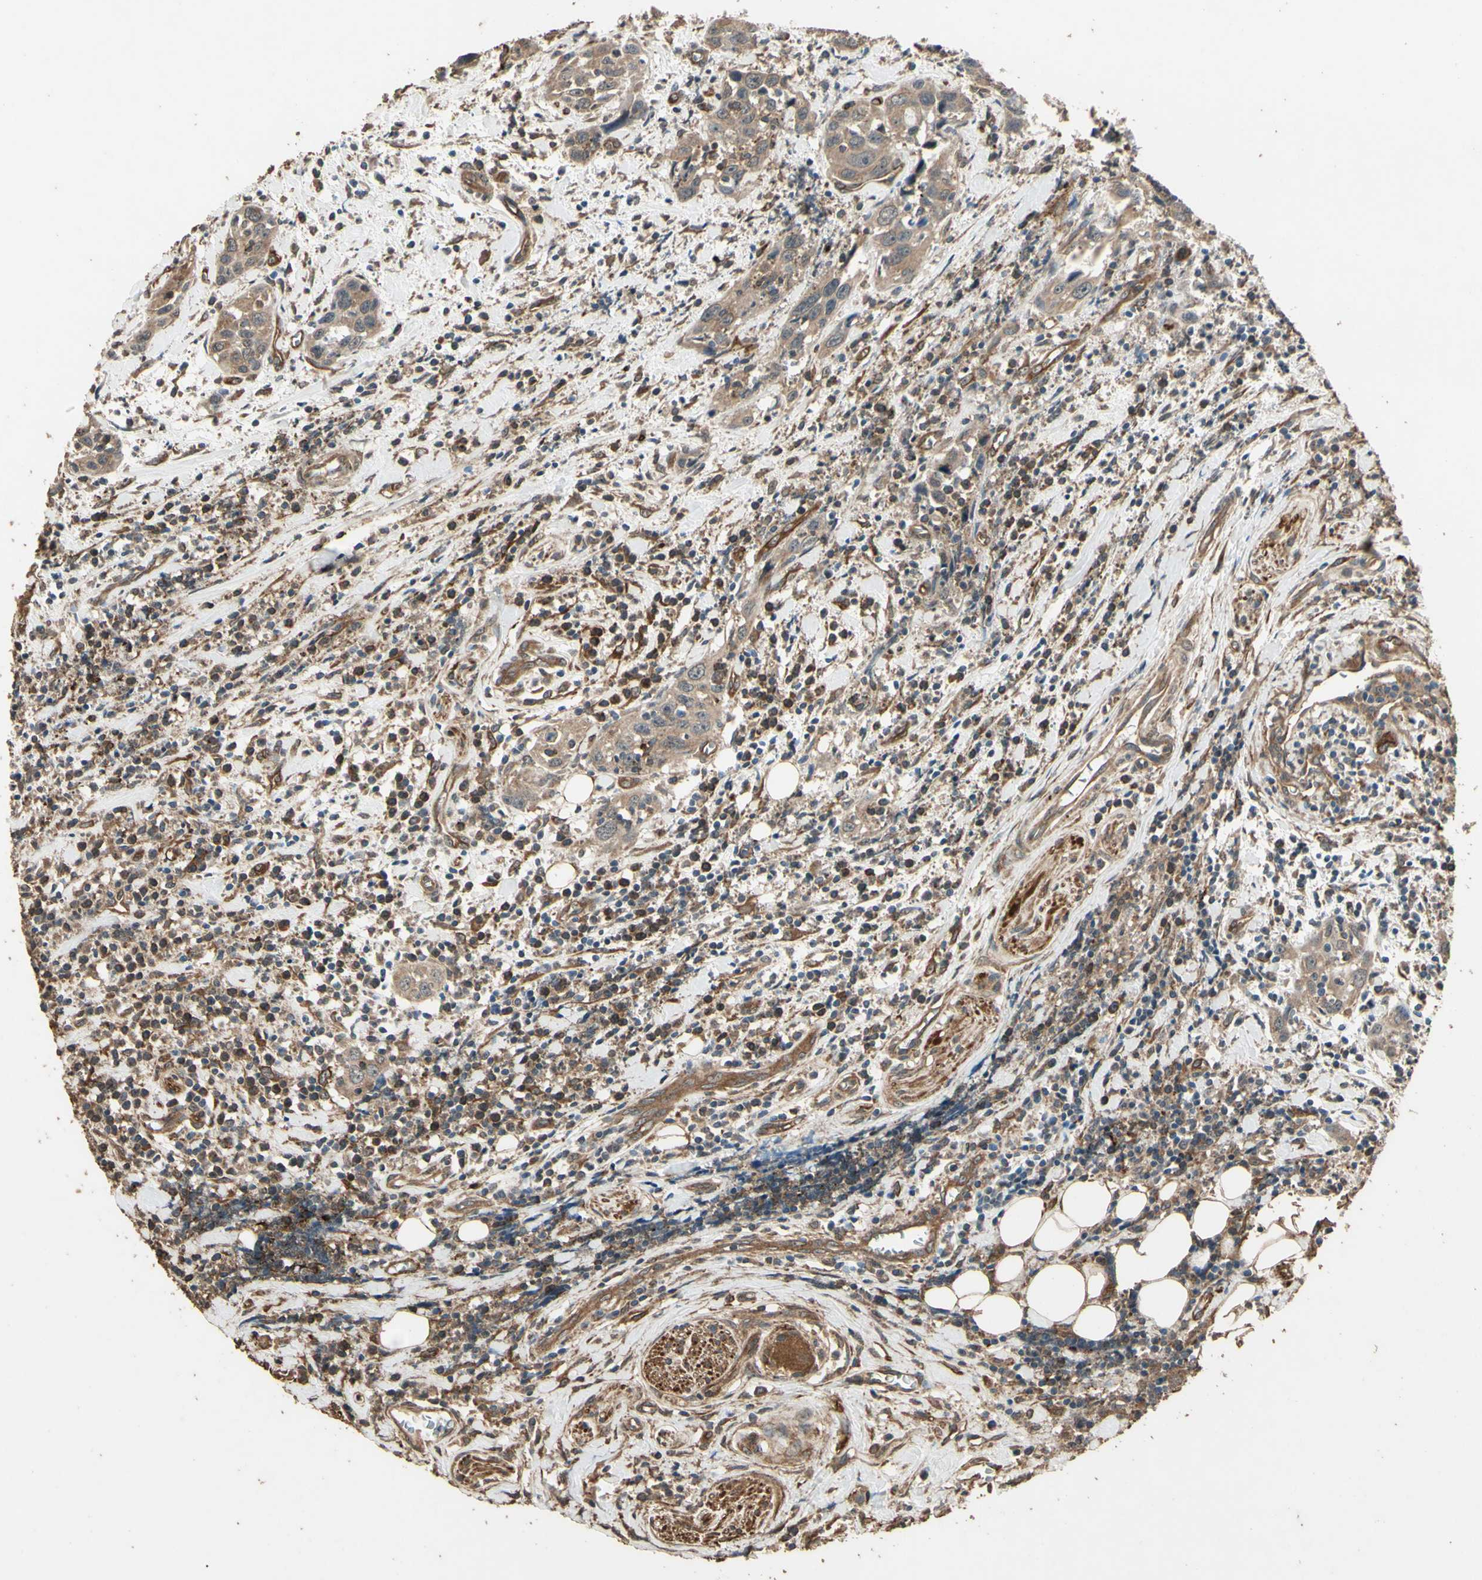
{"staining": {"intensity": "moderate", "quantity": ">75%", "location": "cytoplasmic/membranous"}, "tissue": "head and neck cancer", "cell_type": "Tumor cells", "image_type": "cancer", "snomed": [{"axis": "morphology", "description": "Squamous cell carcinoma, NOS"}, {"axis": "topography", "description": "Oral tissue"}, {"axis": "topography", "description": "Head-Neck"}], "caption": "Tumor cells exhibit medium levels of moderate cytoplasmic/membranous expression in about >75% of cells in squamous cell carcinoma (head and neck). (DAB IHC with brightfield microscopy, high magnification).", "gene": "TSPO", "patient": {"sex": "female", "age": 50}}